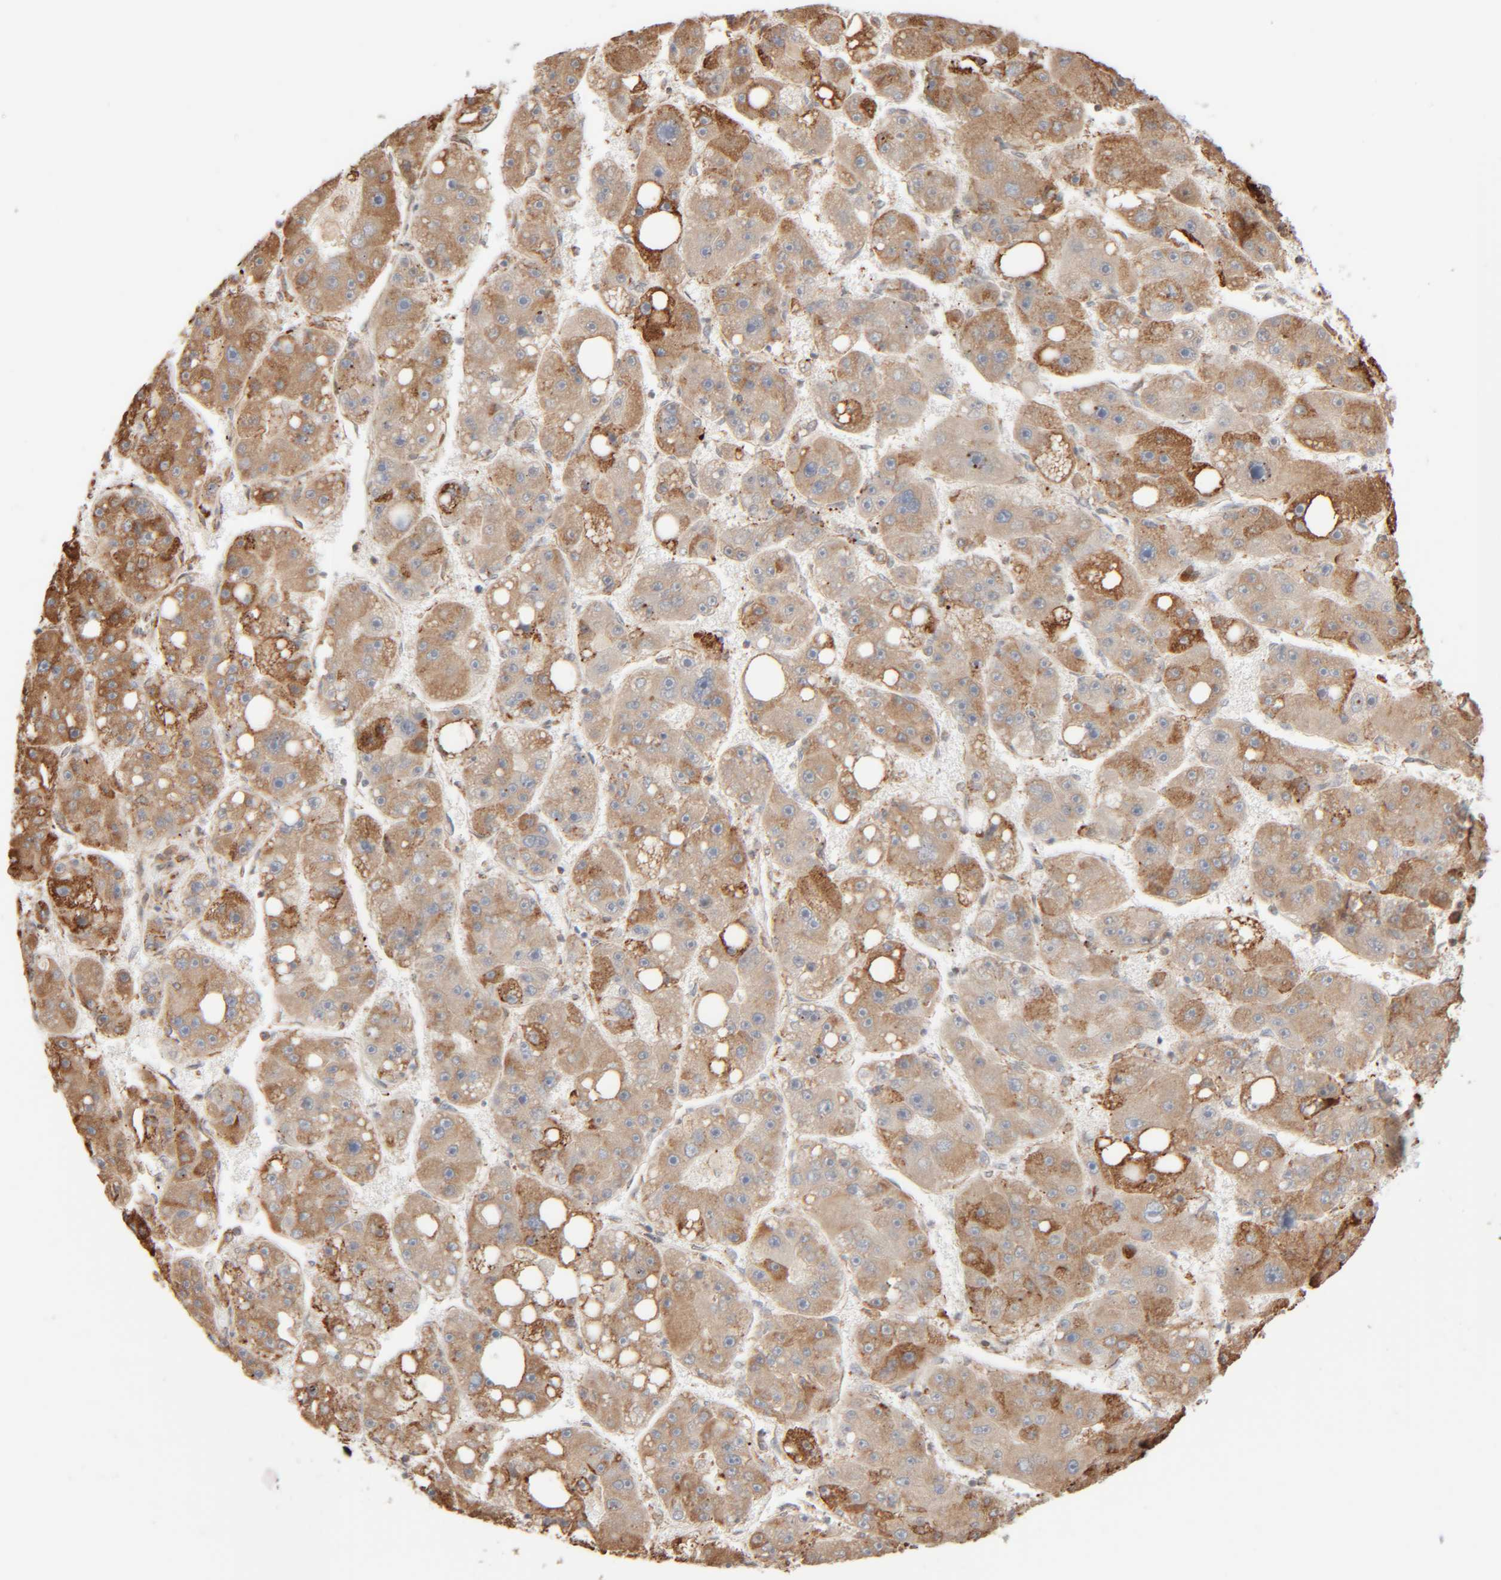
{"staining": {"intensity": "moderate", "quantity": ">75%", "location": "cytoplasmic/membranous"}, "tissue": "liver cancer", "cell_type": "Tumor cells", "image_type": "cancer", "snomed": [{"axis": "morphology", "description": "Carcinoma, Hepatocellular, NOS"}, {"axis": "topography", "description": "Liver"}], "caption": "A high-resolution histopathology image shows immunohistochemistry (IHC) staining of hepatocellular carcinoma (liver), which demonstrates moderate cytoplasmic/membranous expression in approximately >75% of tumor cells.", "gene": "INTS1", "patient": {"sex": "female", "age": 61}}